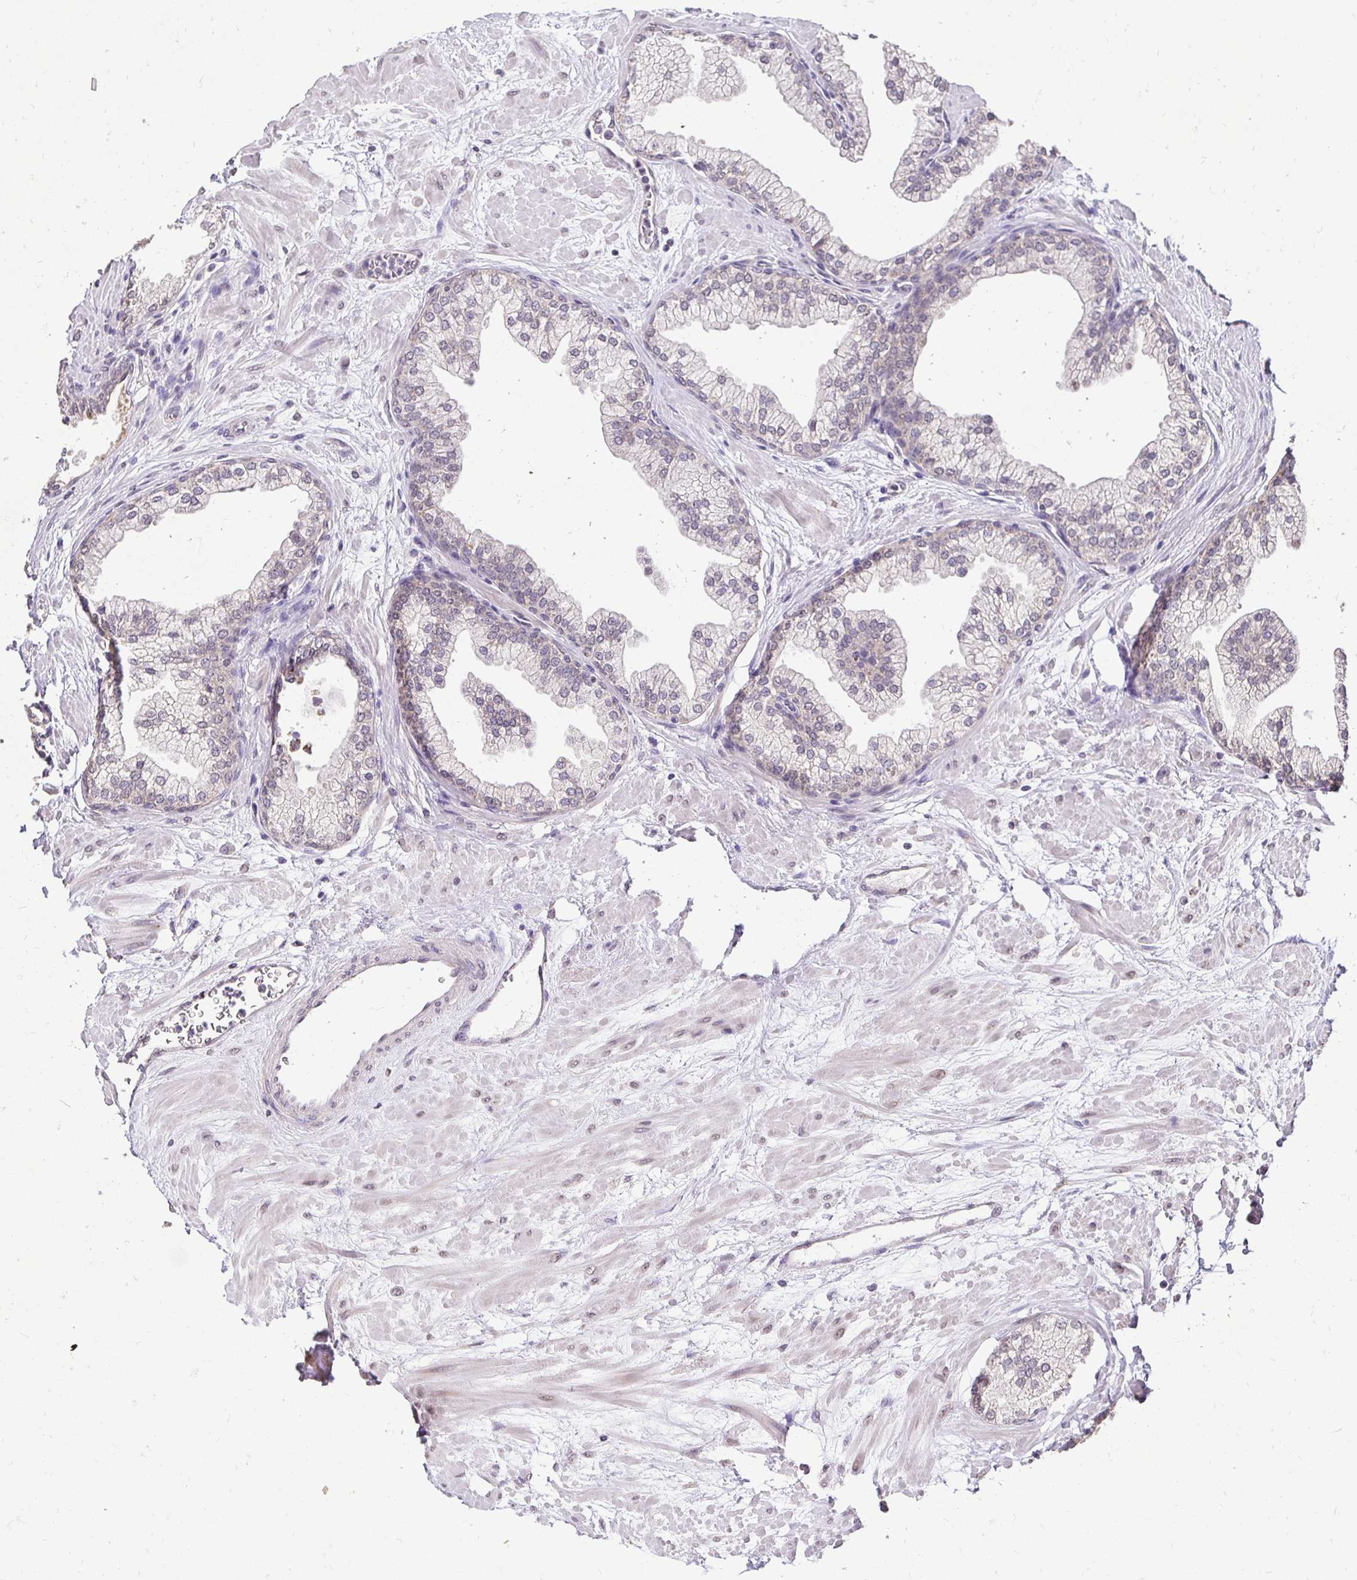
{"staining": {"intensity": "weak", "quantity": "25%-75%", "location": "cytoplasmic/membranous,nuclear"}, "tissue": "prostate", "cell_type": "Glandular cells", "image_type": "normal", "snomed": [{"axis": "morphology", "description": "Normal tissue, NOS"}, {"axis": "topography", "description": "Prostate"}, {"axis": "topography", "description": "Peripheral nerve tissue"}], "caption": "Immunohistochemical staining of benign prostate displays low levels of weak cytoplasmic/membranous,nuclear expression in about 25%-75% of glandular cells.", "gene": "RHEBL1", "patient": {"sex": "male", "age": 61}}